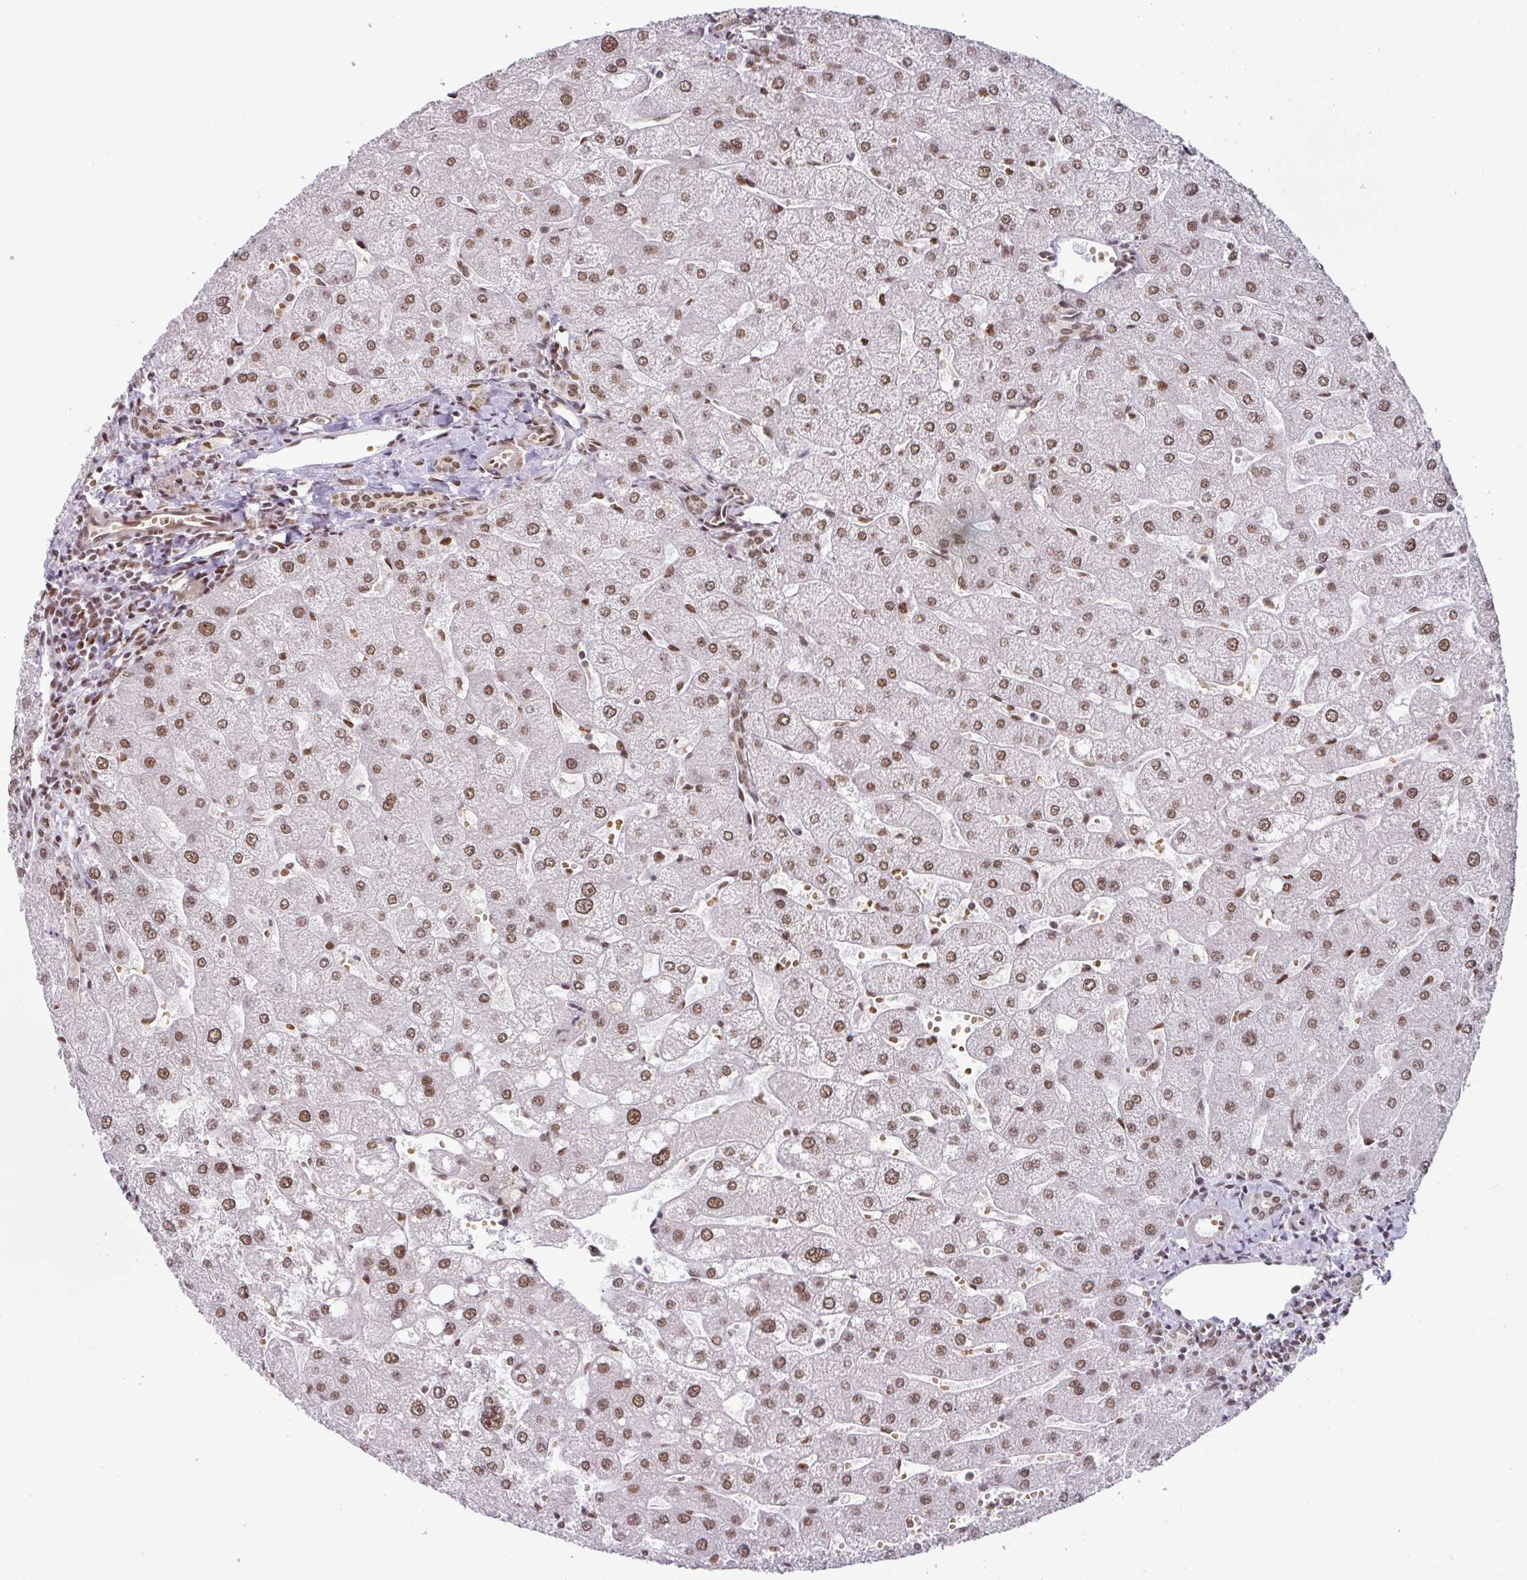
{"staining": {"intensity": "moderate", "quantity": ">75%", "location": "nuclear"}, "tissue": "liver", "cell_type": "Cholangiocytes", "image_type": "normal", "snomed": [{"axis": "morphology", "description": "Normal tissue, NOS"}, {"axis": "topography", "description": "Liver"}], "caption": "Immunohistochemistry (IHC) of benign liver reveals medium levels of moderate nuclear staining in about >75% of cholangiocytes.", "gene": "NCOA5", "patient": {"sex": "male", "age": 67}}